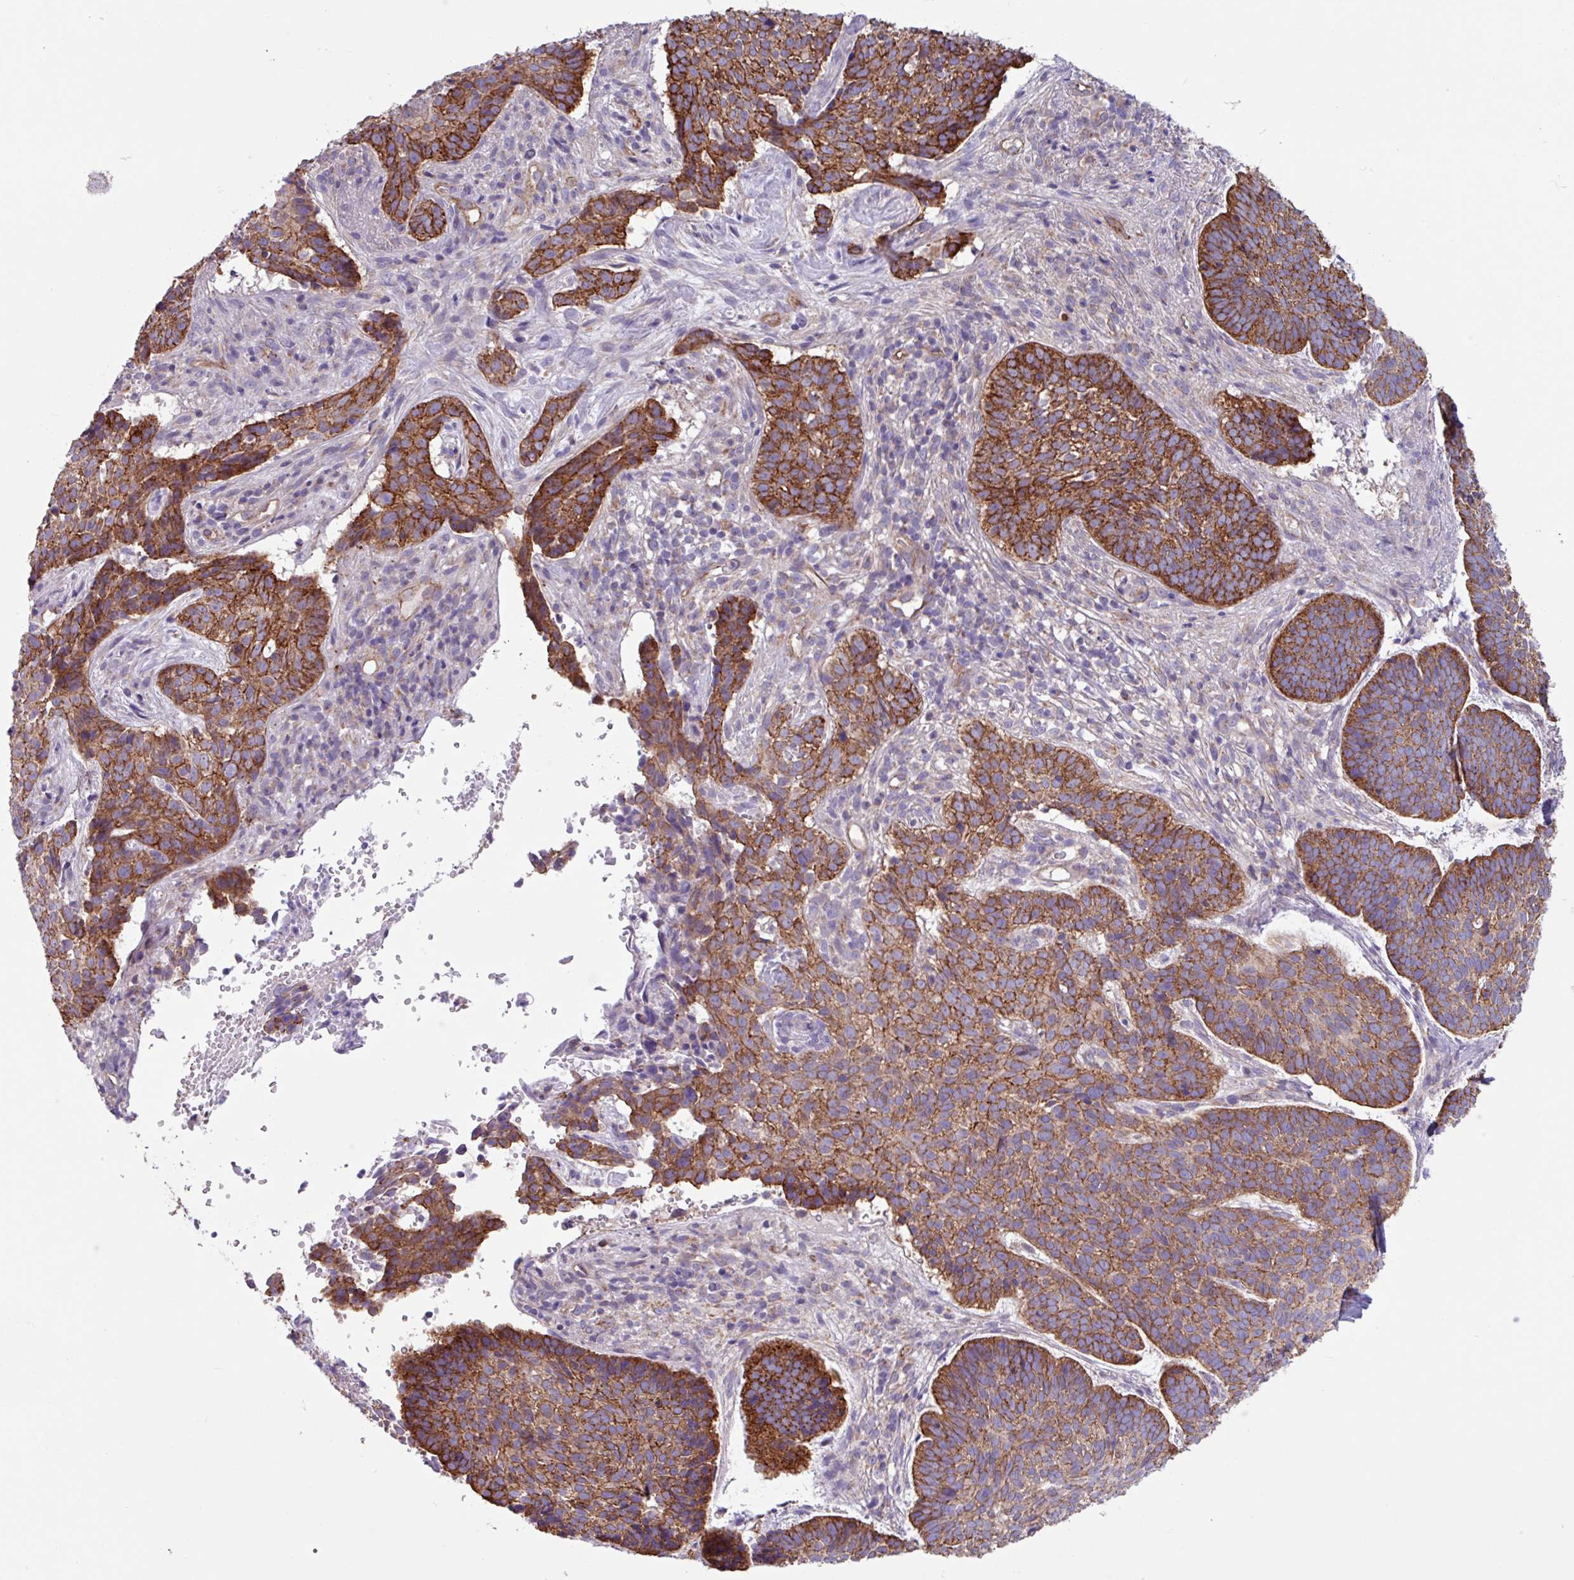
{"staining": {"intensity": "strong", "quantity": ">75%", "location": "cytoplasmic/membranous"}, "tissue": "skin cancer", "cell_type": "Tumor cells", "image_type": "cancer", "snomed": [{"axis": "morphology", "description": "Basal cell carcinoma"}, {"axis": "topography", "description": "Skin"}], "caption": "Immunohistochemical staining of basal cell carcinoma (skin) displays high levels of strong cytoplasmic/membranous positivity in about >75% of tumor cells. The staining was performed using DAB (3,3'-diaminobenzidine) to visualize the protein expression in brown, while the nuclei were stained in blue with hematoxylin (Magnification: 20x).", "gene": "OTULIN", "patient": {"sex": "male", "age": 70}}